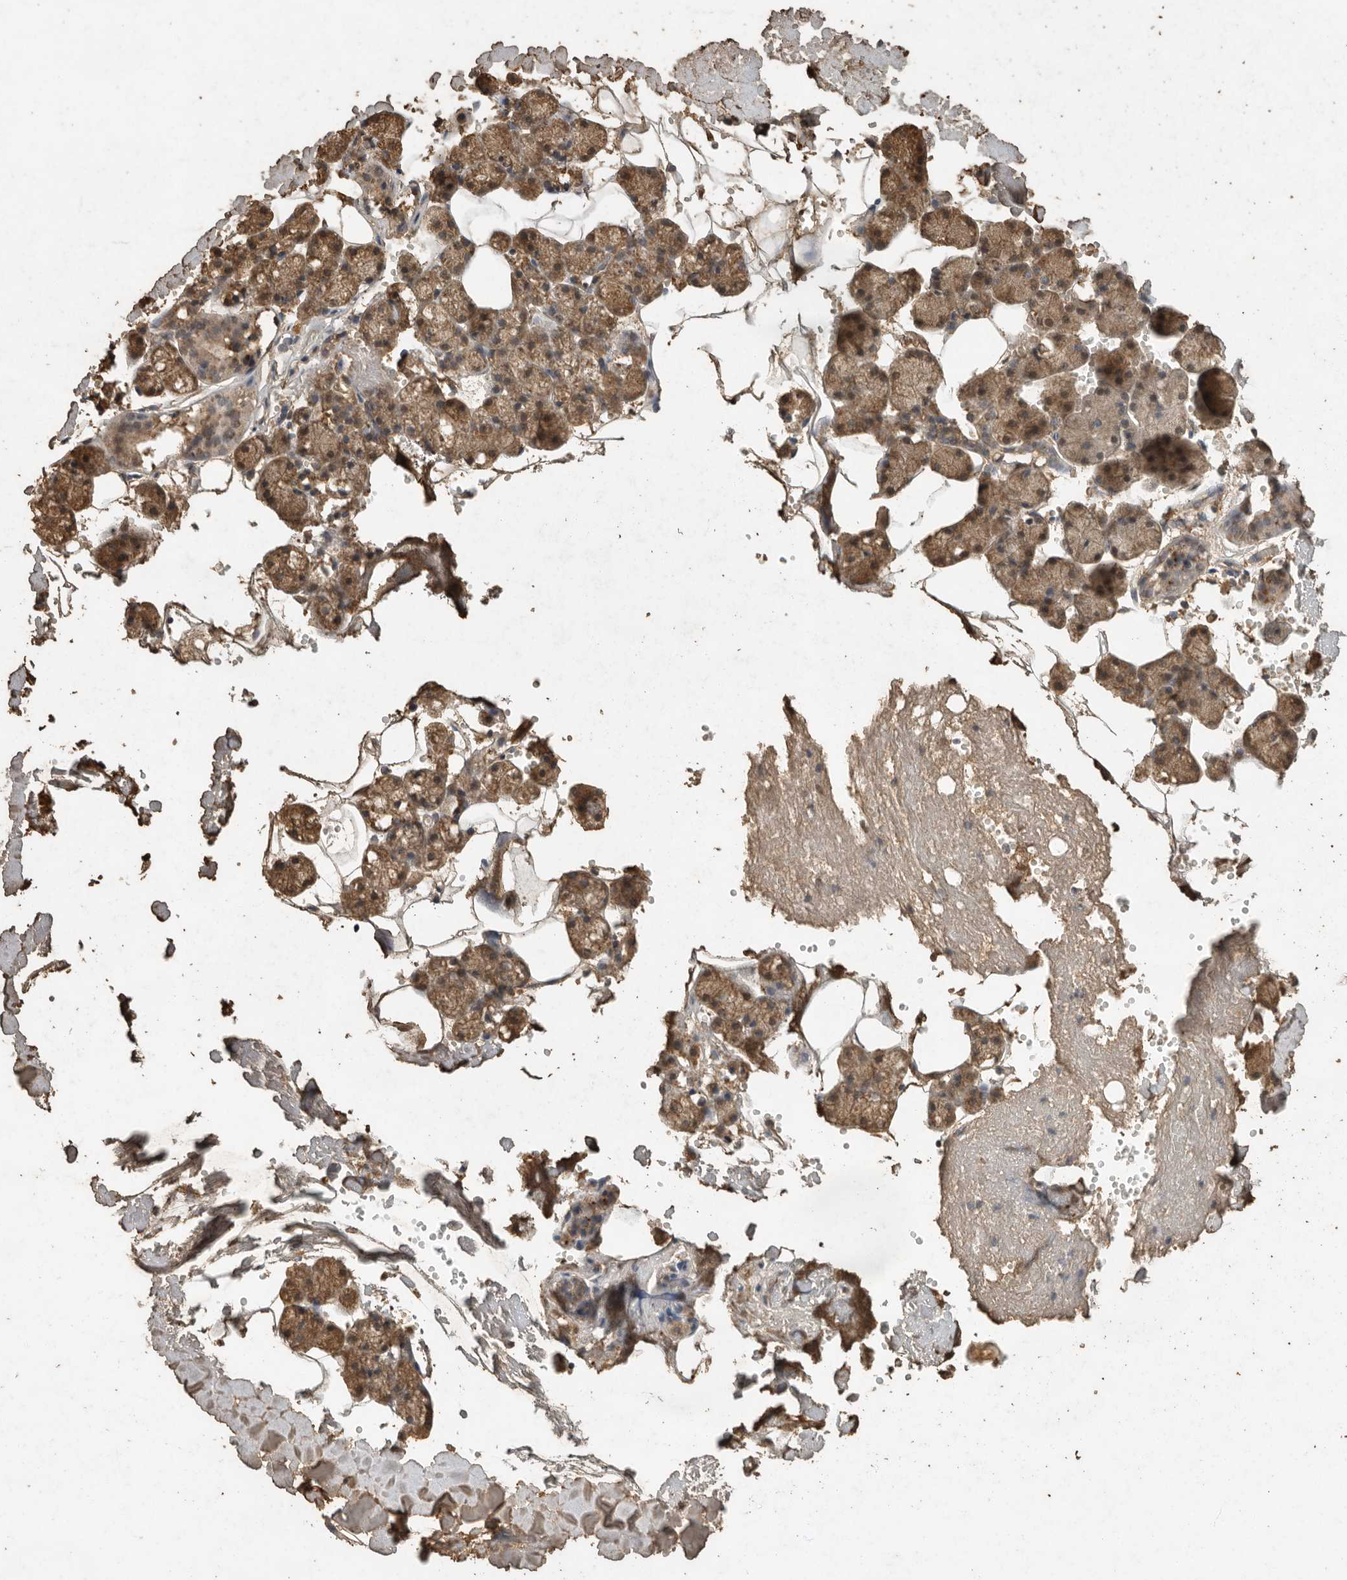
{"staining": {"intensity": "moderate", "quantity": ">75%", "location": "cytoplasmic/membranous"}, "tissue": "salivary gland", "cell_type": "Glandular cells", "image_type": "normal", "snomed": [{"axis": "morphology", "description": "Normal tissue, NOS"}, {"axis": "topography", "description": "Salivary gland"}], "caption": "Immunohistochemistry (IHC) micrograph of benign salivary gland: human salivary gland stained using immunohistochemistry (IHC) demonstrates medium levels of moderate protein expression localized specifically in the cytoplasmic/membranous of glandular cells, appearing as a cytoplasmic/membranous brown color.", "gene": "CTF1", "patient": {"sex": "male", "age": 62}}